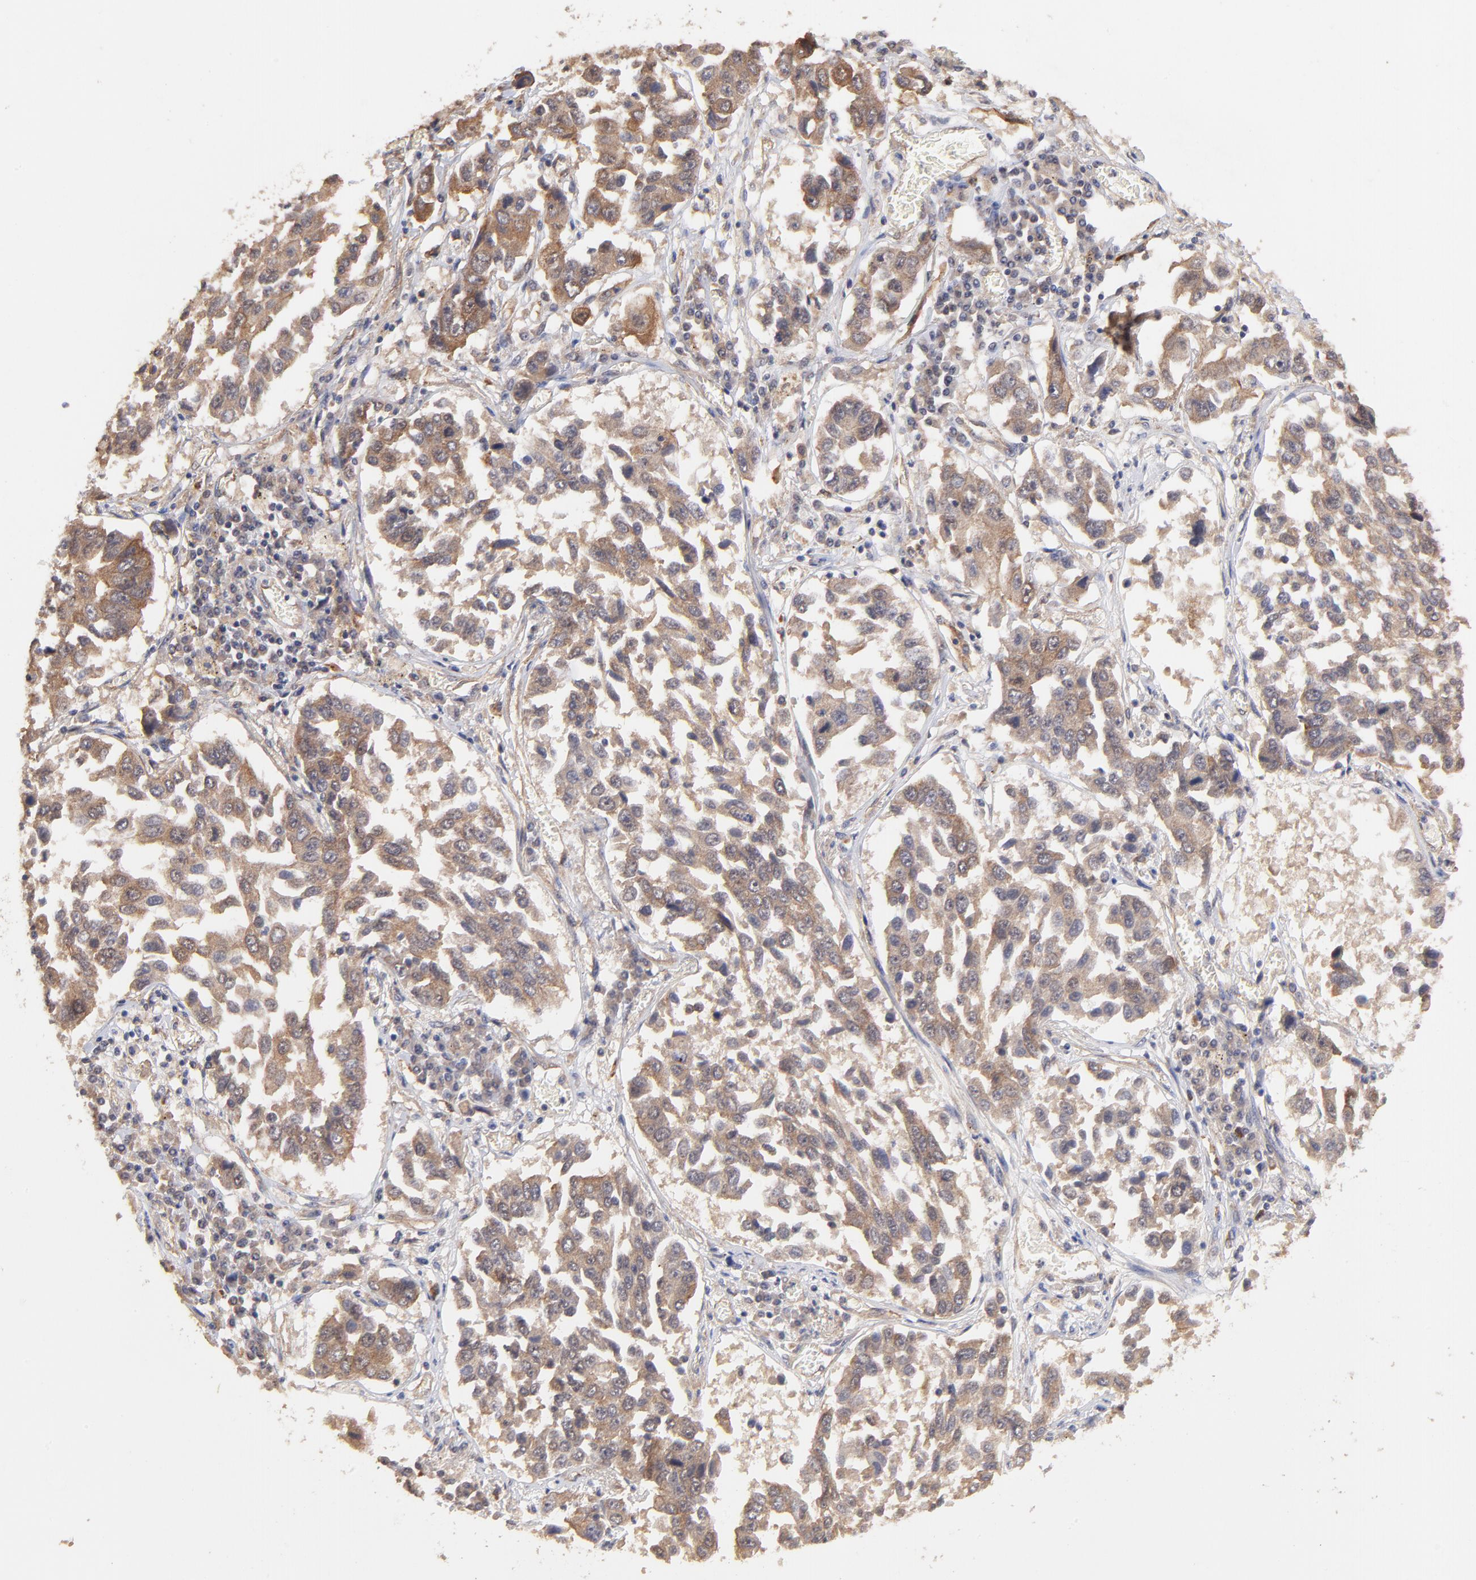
{"staining": {"intensity": "moderate", "quantity": ">75%", "location": "cytoplasmic/membranous"}, "tissue": "lung cancer", "cell_type": "Tumor cells", "image_type": "cancer", "snomed": [{"axis": "morphology", "description": "Squamous cell carcinoma, NOS"}, {"axis": "topography", "description": "Lung"}], "caption": "Immunohistochemical staining of human lung squamous cell carcinoma demonstrates medium levels of moderate cytoplasmic/membranous protein positivity in about >75% of tumor cells. The protein is shown in brown color, while the nuclei are stained blue.", "gene": "STAP2", "patient": {"sex": "male", "age": 71}}